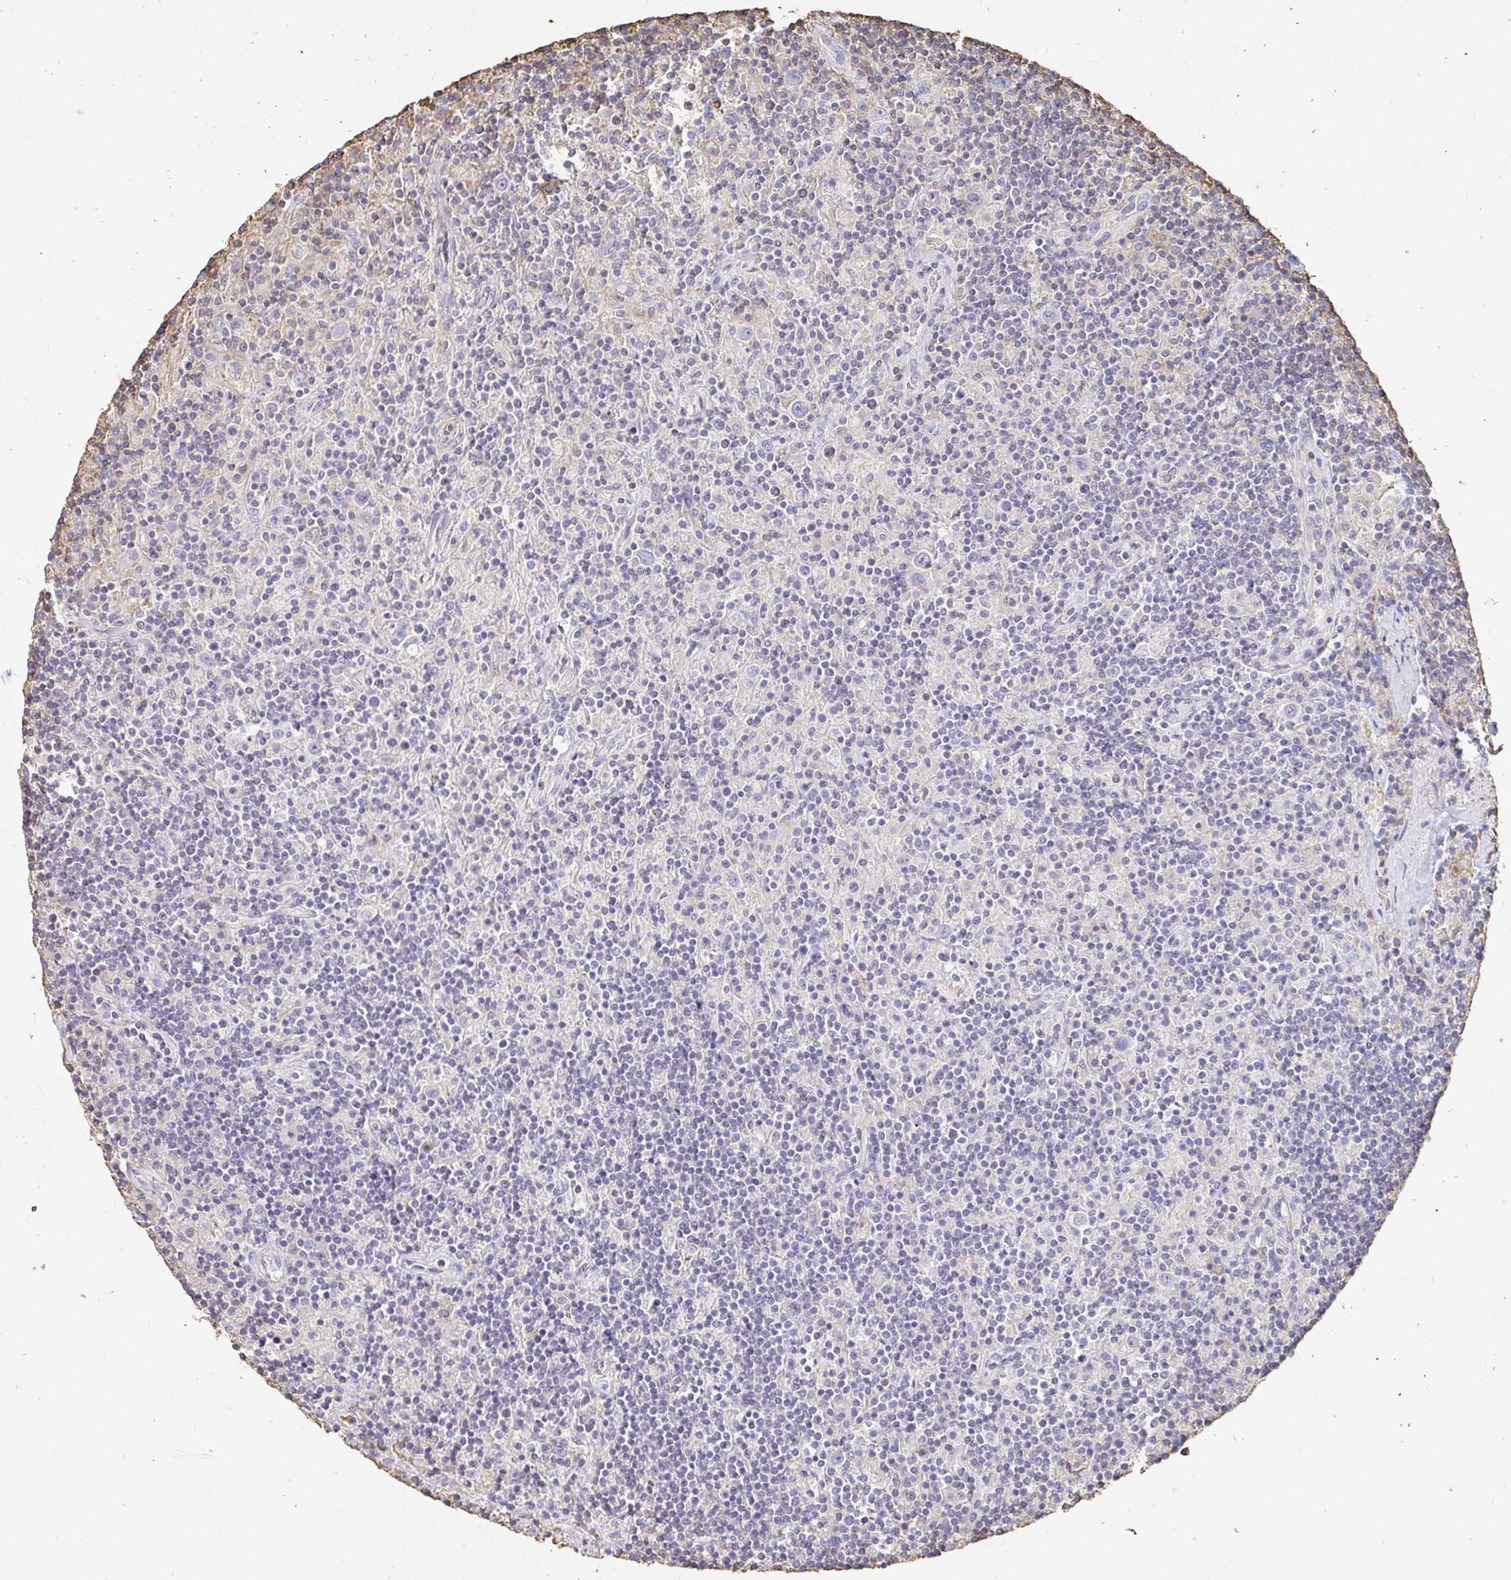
{"staining": {"intensity": "negative", "quantity": "none", "location": "none"}, "tissue": "lymphoma", "cell_type": "Tumor cells", "image_type": "cancer", "snomed": [{"axis": "morphology", "description": "Hodgkin's disease, NOS"}, {"axis": "topography", "description": "Lymph node"}], "caption": "High magnification brightfield microscopy of Hodgkin's disease stained with DAB (3,3'-diaminobenzidine) (brown) and counterstained with hematoxylin (blue): tumor cells show no significant positivity.", "gene": "PTPN14", "patient": {"sex": "male", "age": 70}}